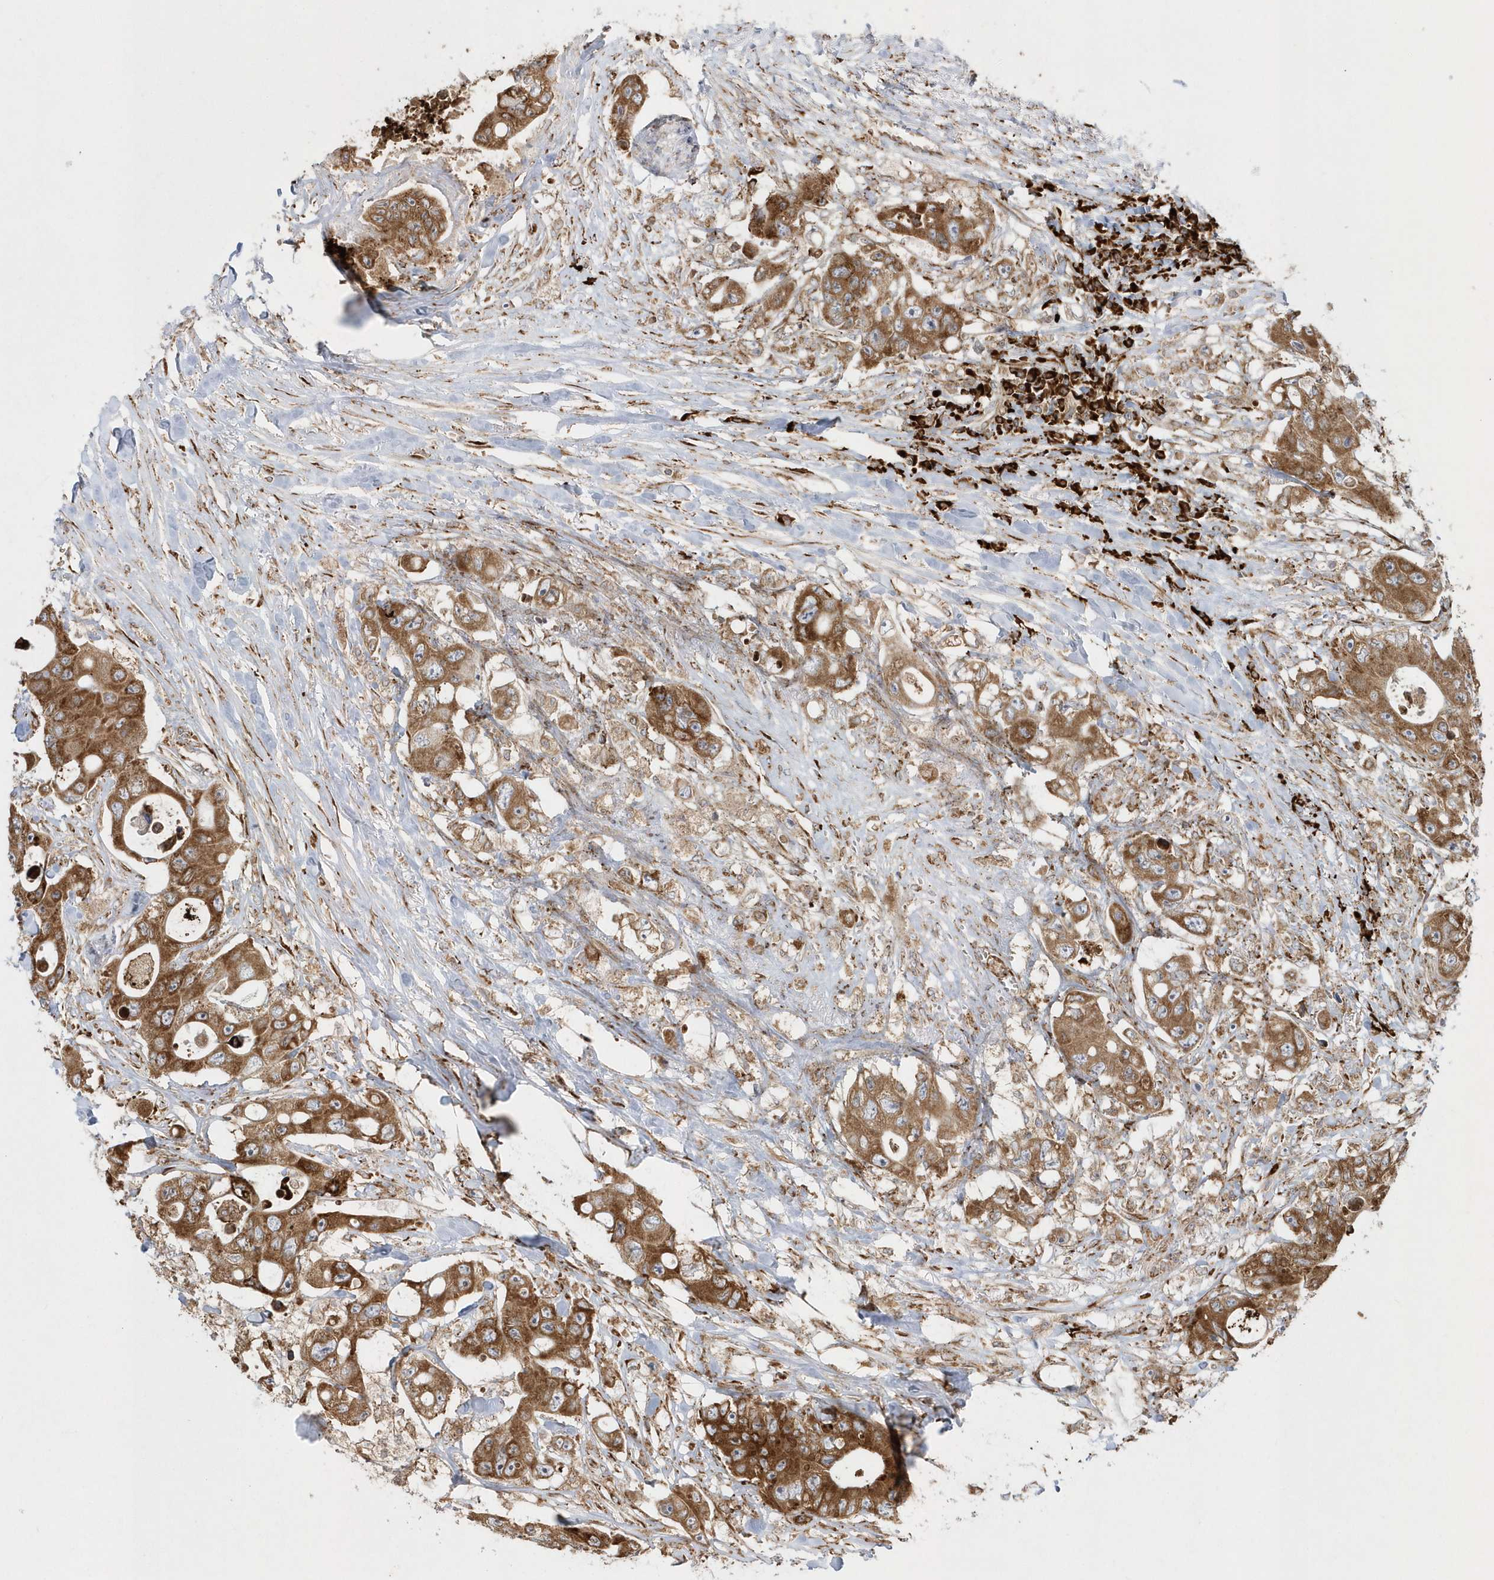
{"staining": {"intensity": "moderate", "quantity": ">75%", "location": "cytoplasmic/membranous"}, "tissue": "colorectal cancer", "cell_type": "Tumor cells", "image_type": "cancer", "snomed": [{"axis": "morphology", "description": "Adenocarcinoma, NOS"}, {"axis": "topography", "description": "Colon"}], "caption": "The histopathology image exhibits immunohistochemical staining of colorectal adenocarcinoma. There is moderate cytoplasmic/membranous staining is seen in approximately >75% of tumor cells. (brown staining indicates protein expression, while blue staining denotes nuclei).", "gene": "SH3BP2", "patient": {"sex": "female", "age": 46}}